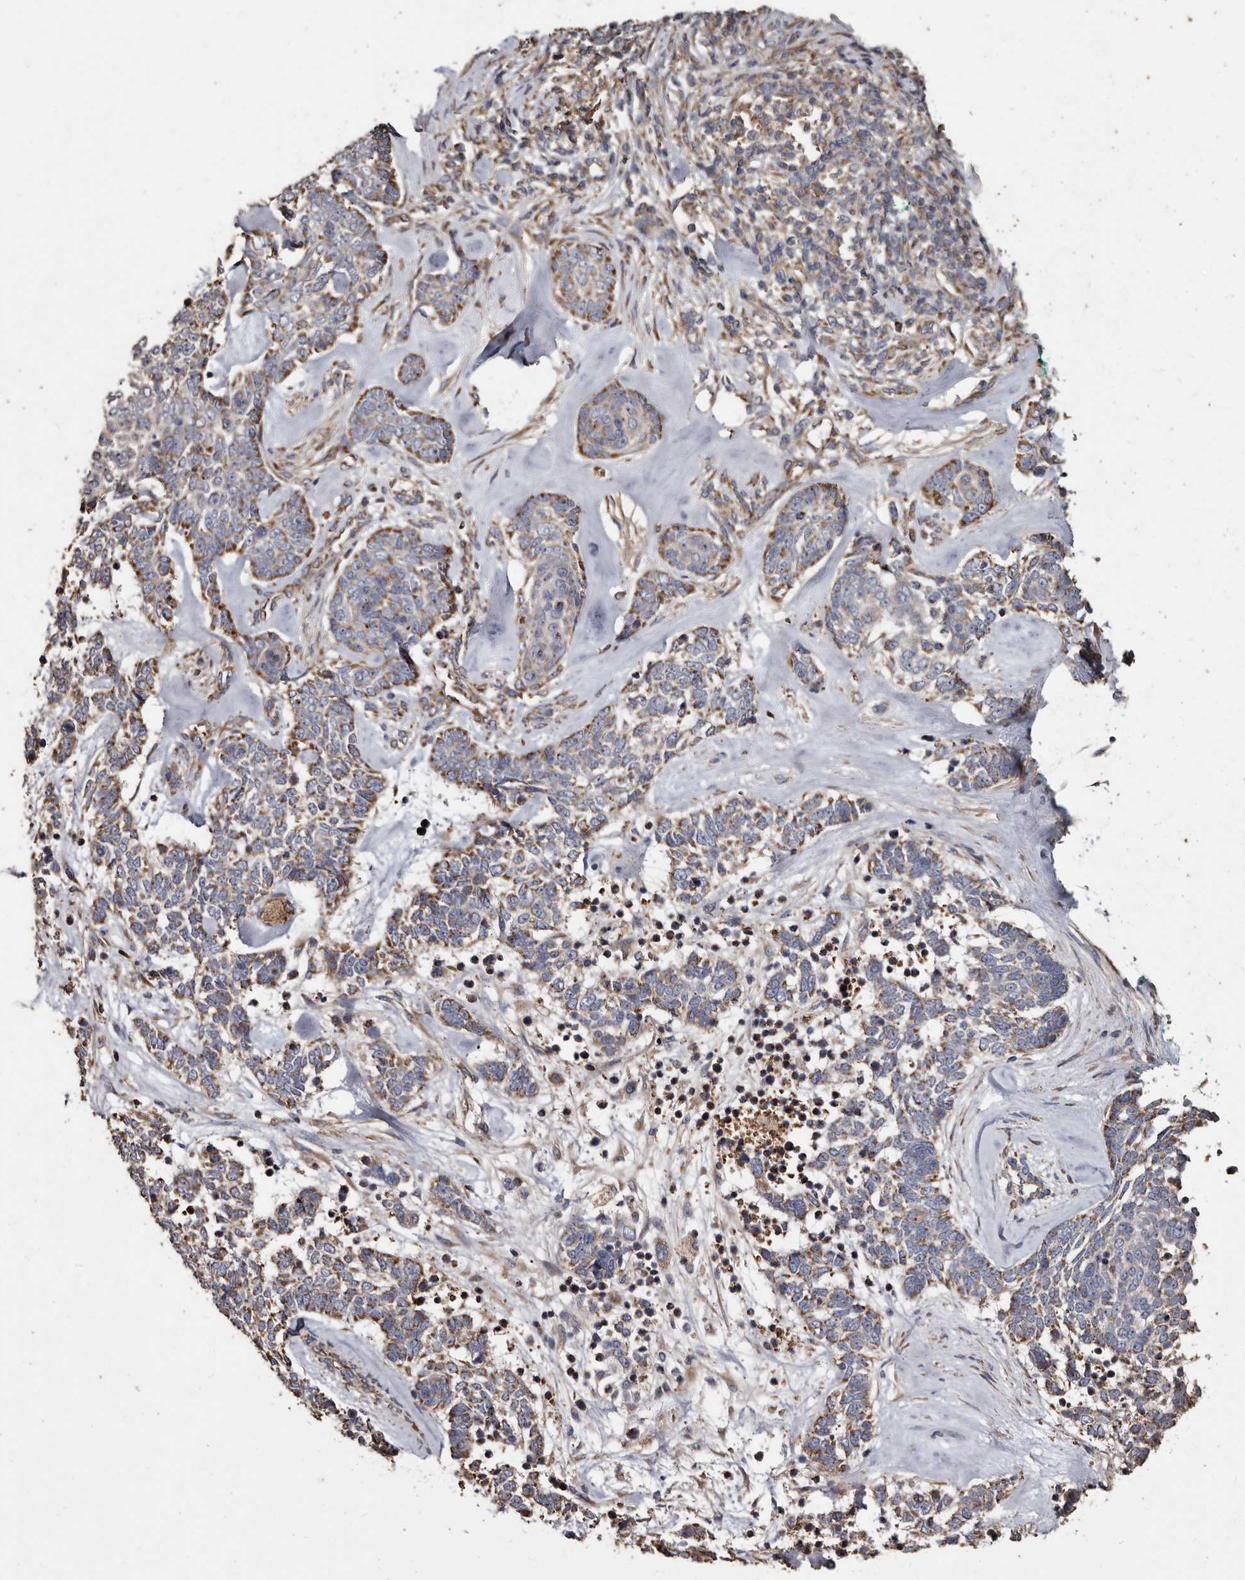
{"staining": {"intensity": "moderate", "quantity": "25%-75%", "location": "cytoplasmic/membranous"}, "tissue": "skin cancer", "cell_type": "Tumor cells", "image_type": "cancer", "snomed": [{"axis": "morphology", "description": "Basal cell carcinoma"}, {"axis": "topography", "description": "Skin"}], "caption": "Brown immunohistochemical staining in basal cell carcinoma (skin) demonstrates moderate cytoplasmic/membranous positivity in about 25%-75% of tumor cells.", "gene": "OSGIN2", "patient": {"sex": "female", "age": 81}}